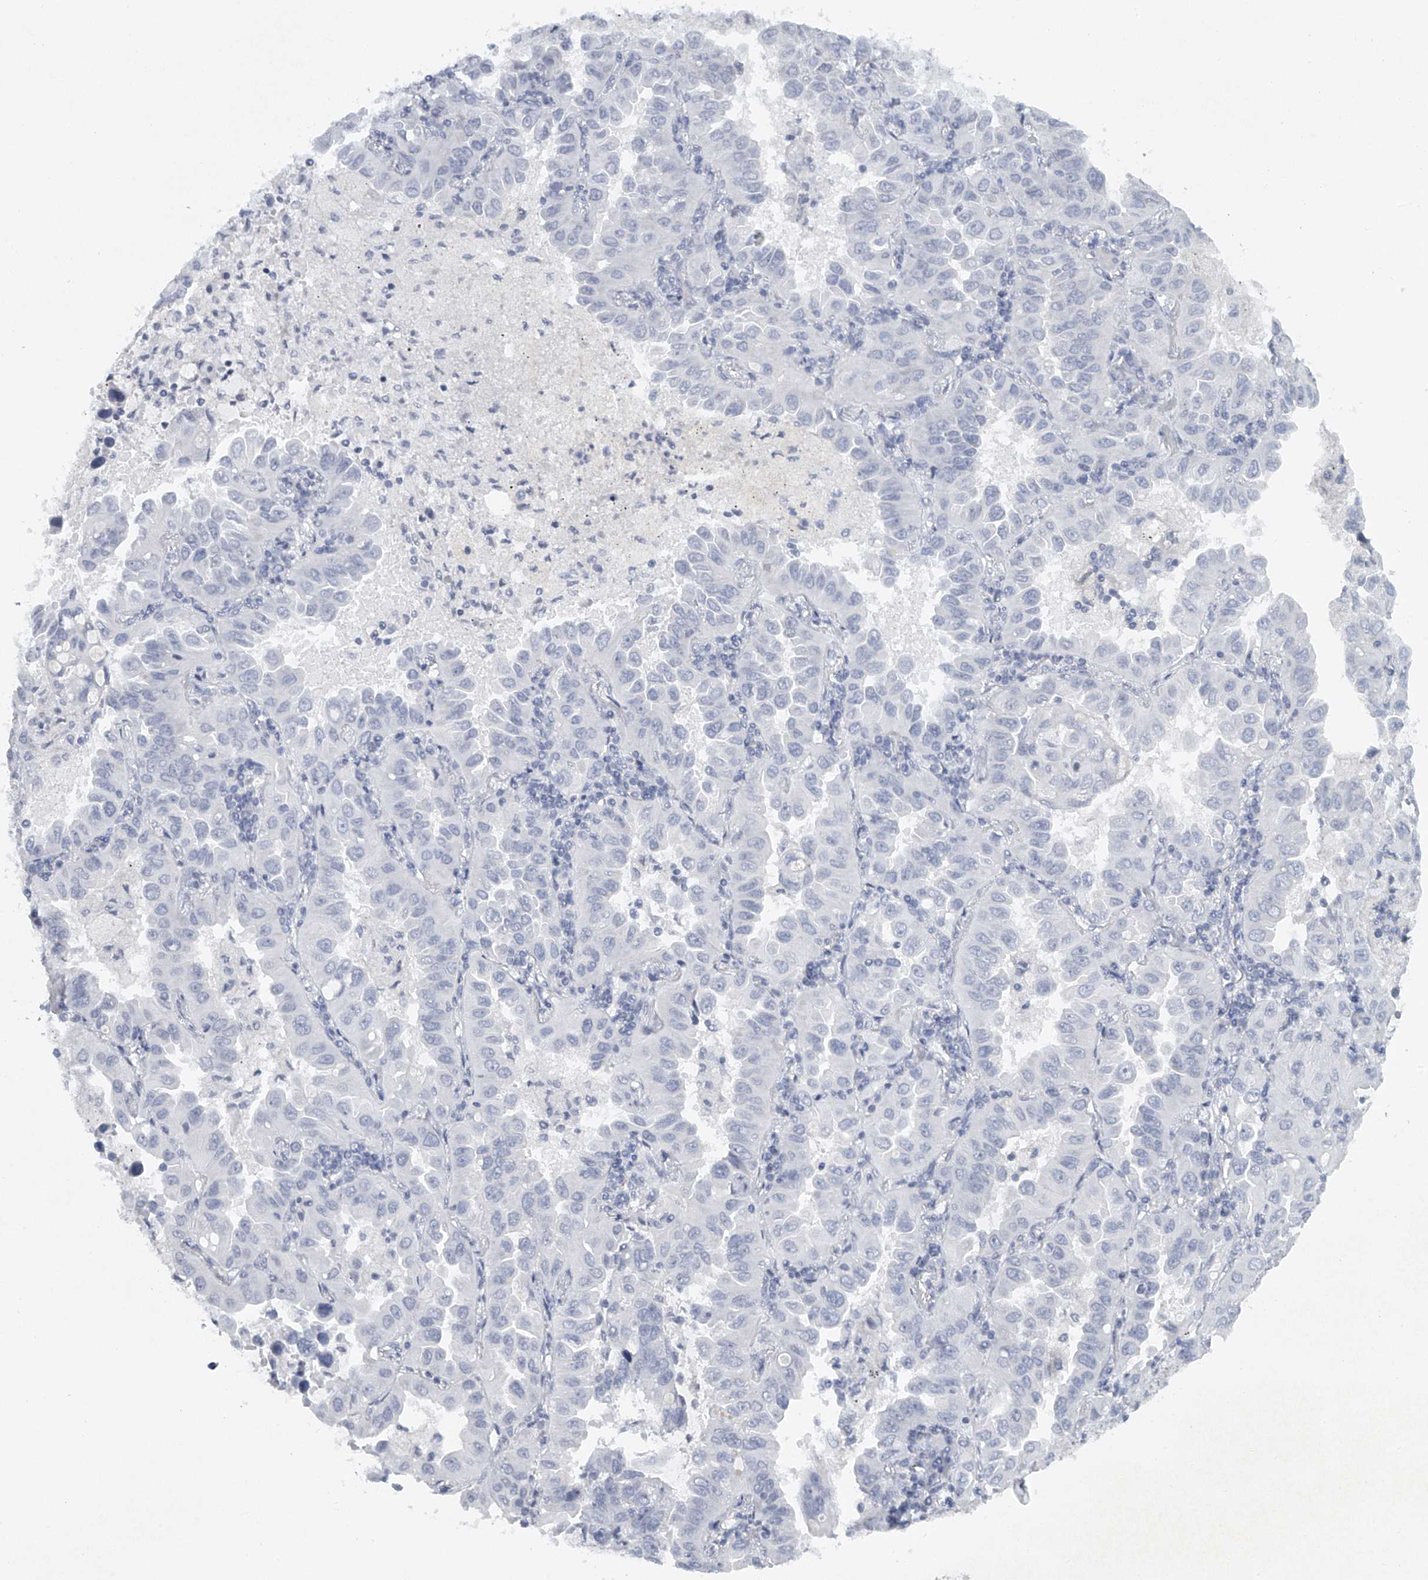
{"staining": {"intensity": "negative", "quantity": "none", "location": "none"}, "tissue": "lung cancer", "cell_type": "Tumor cells", "image_type": "cancer", "snomed": [{"axis": "morphology", "description": "Adenocarcinoma, NOS"}, {"axis": "topography", "description": "Lung"}], "caption": "There is no significant expression in tumor cells of lung cancer.", "gene": "FAT2", "patient": {"sex": "male", "age": 64}}